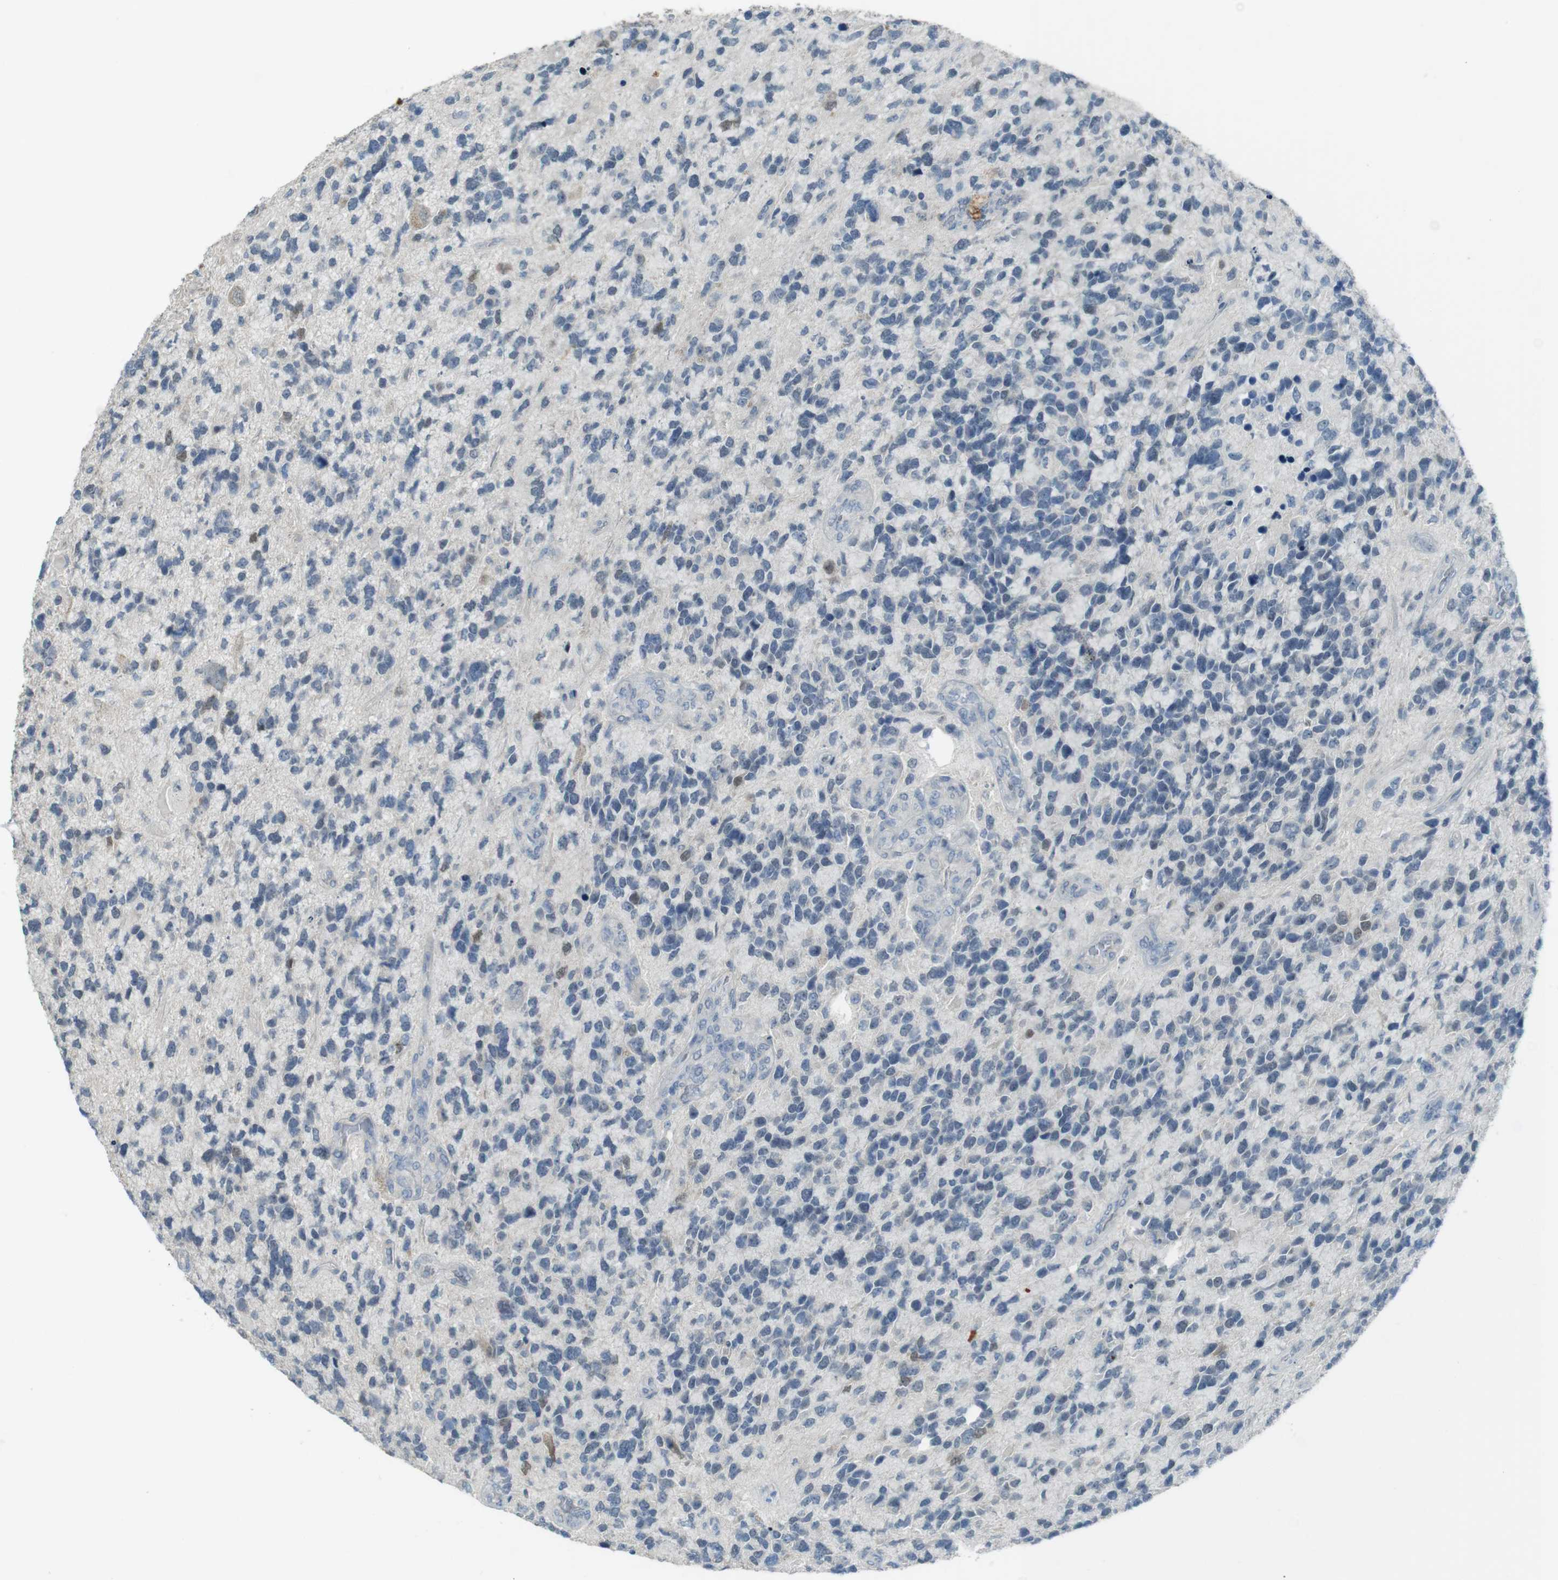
{"staining": {"intensity": "negative", "quantity": "none", "location": "none"}, "tissue": "glioma", "cell_type": "Tumor cells", "image_type": "cancer", "snomed": [{"axis": "morphology", "description": "Glioma, malignant, High grade"}, {"axis": "topography", "description": "Brain"}], "caption": "Tumor cells show no significant protein positivity in malignant glioma (high-grade). (Brightfield microscopy of DAB IHC at high magnification).", "gene": "ENTPD7", "patient": {"sex": "female", "age": 58}}